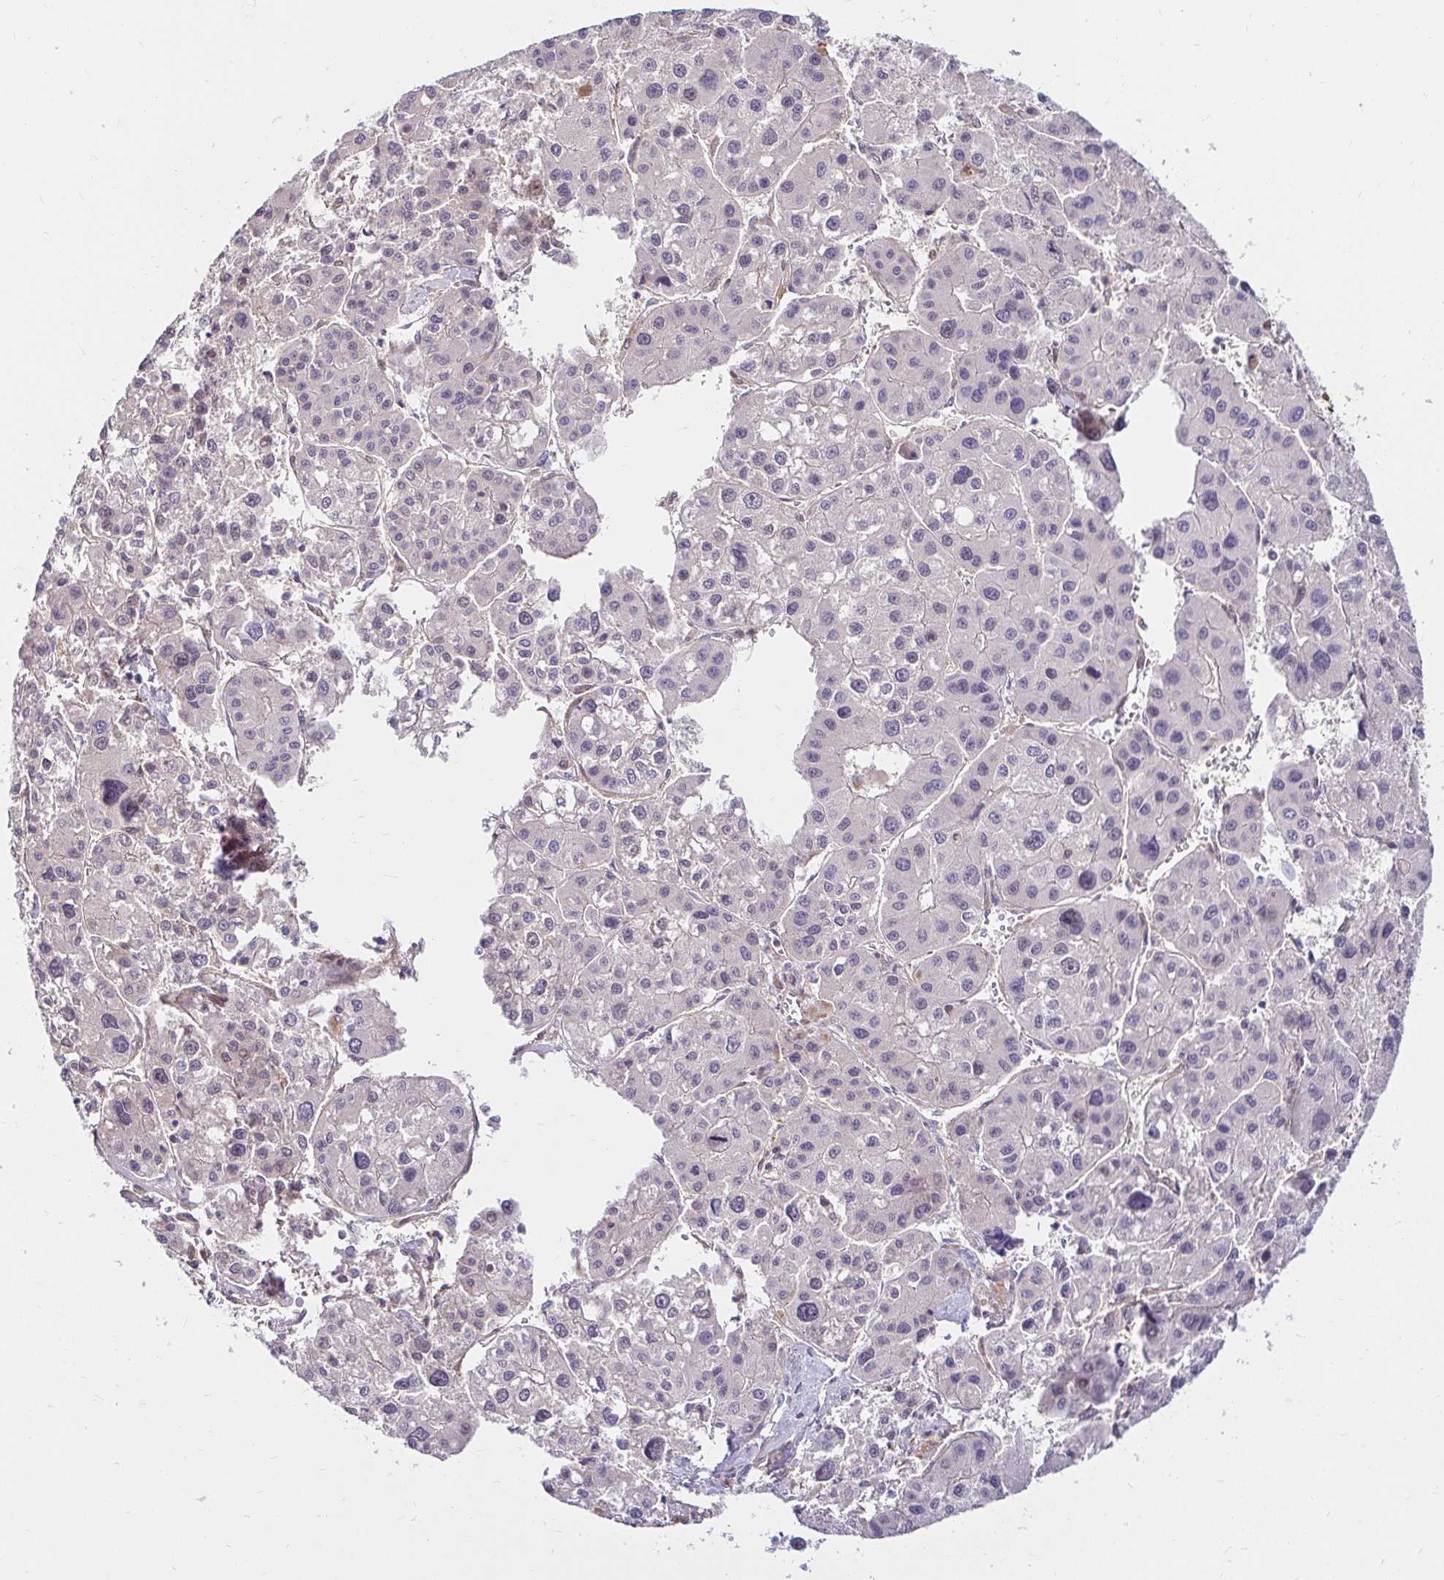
{"staining": {"intensity": "negative", "quantity": "none", "location": "none"}, "tissue": "liver cancer", "cell_type": "Tumor cells", "image_type": "cancer", "snomed": [{"axis": "morphology", "description": "Carcinoma, Hepatocellular, NOS"}, {"axis": "topography", "description": "Liver"}], "caption": "Micrograph shows no significant protein staining in tumor cells of liver cancer. Nuclei are stained in blue.", "gene": "YAP1", "patient": {"sex": "male", "age": 73}}